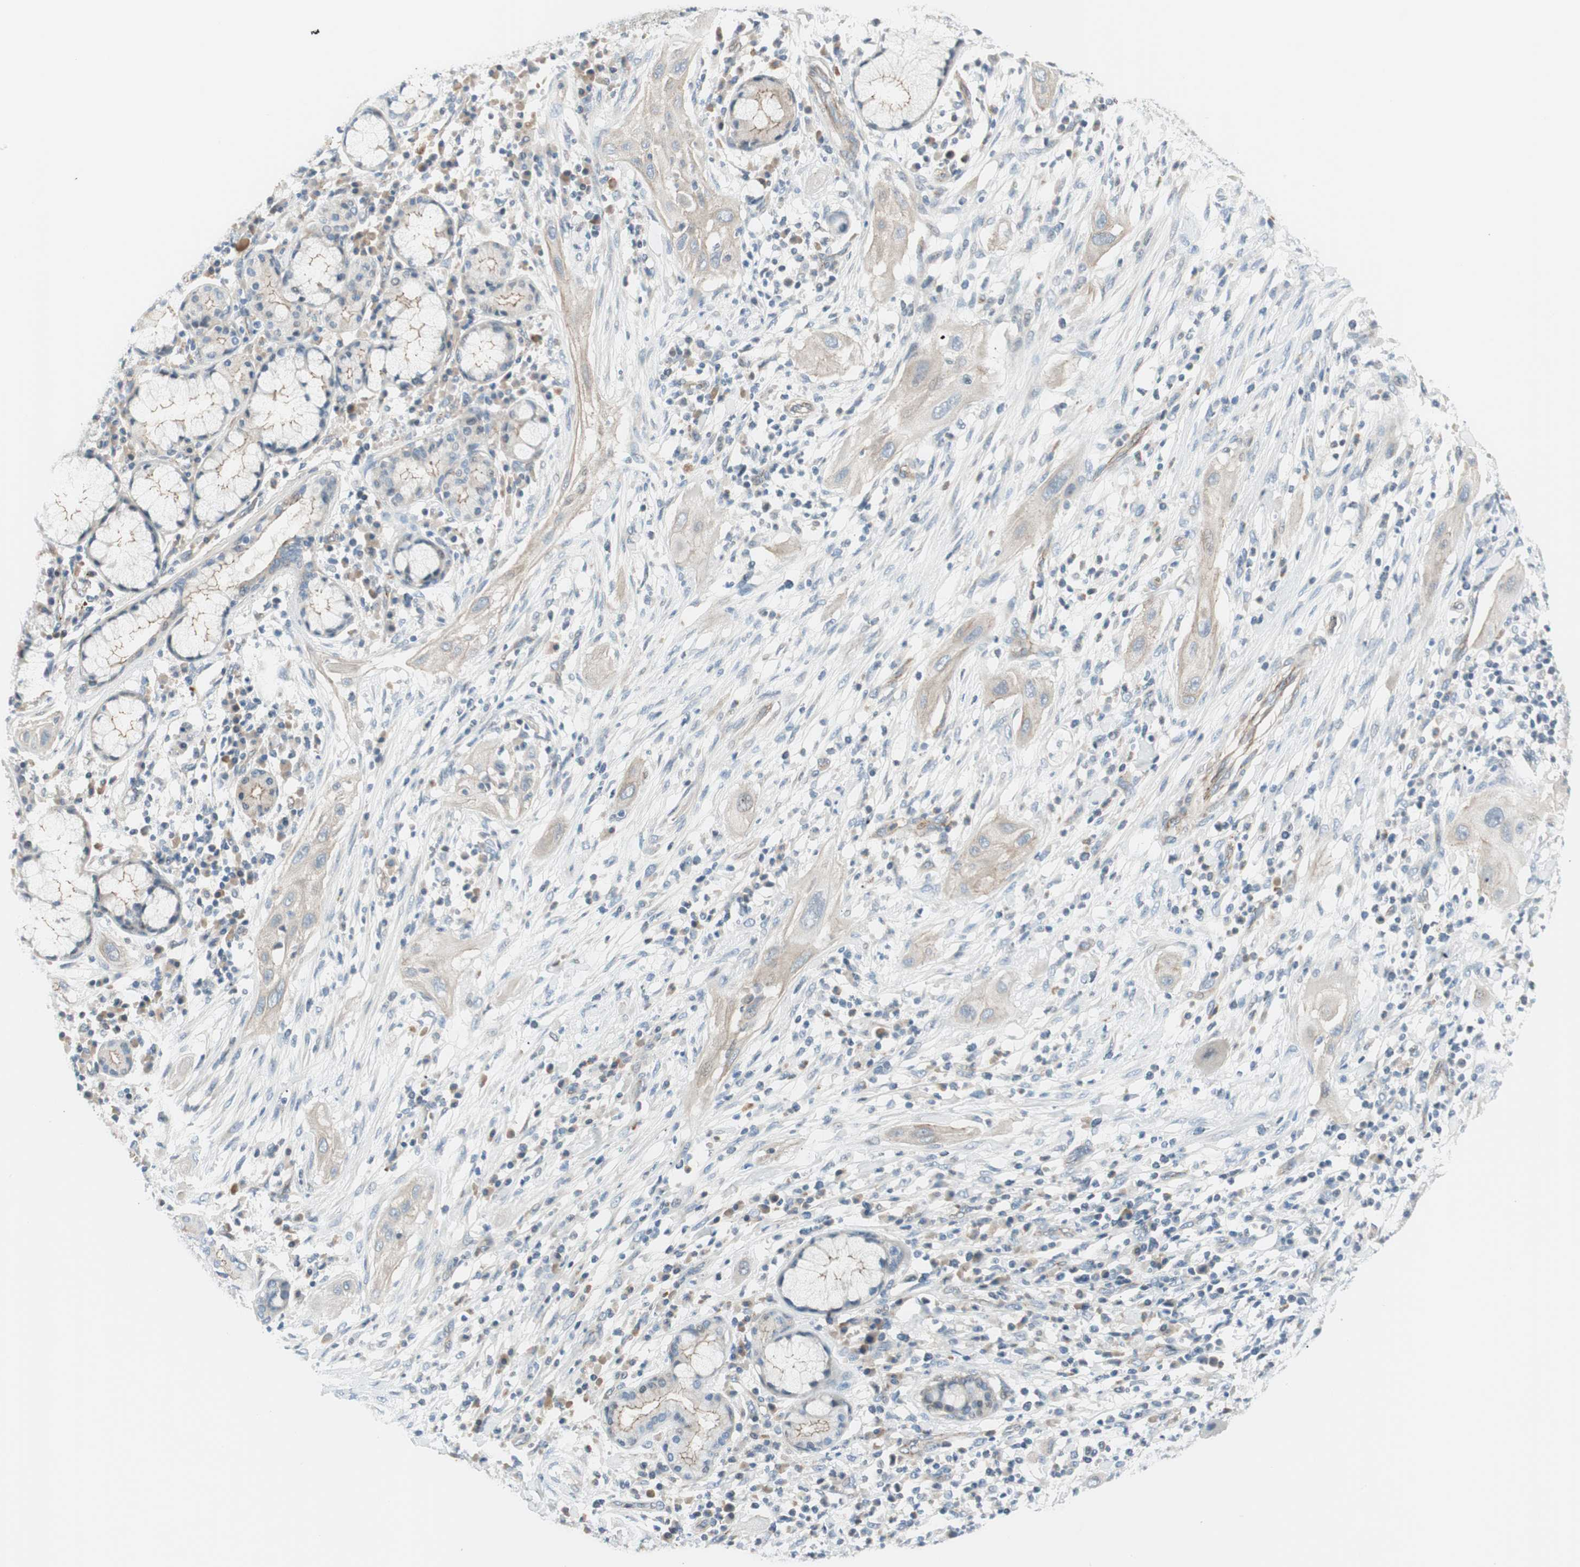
{"staining": {"intensity": "weak", "quantity": ">75%", "location": "cytoplasmic/membranous"}, "tissue": "lung cancer", "cell_type": "Tumor cells", "image_type": "cancer", "snomed": [{"axis": "morphology", "description": "Squamous cell carcinoma, NOS"}, {"axis": "topography", "description": "Lung"}], "caption": "Weak cytoplasmic/membranous staining is present in about >75% of tumor cells in lung squamous cell carcinoma.", "gene": "TJP1", "patient": {"sex": "female", "age": 47}}